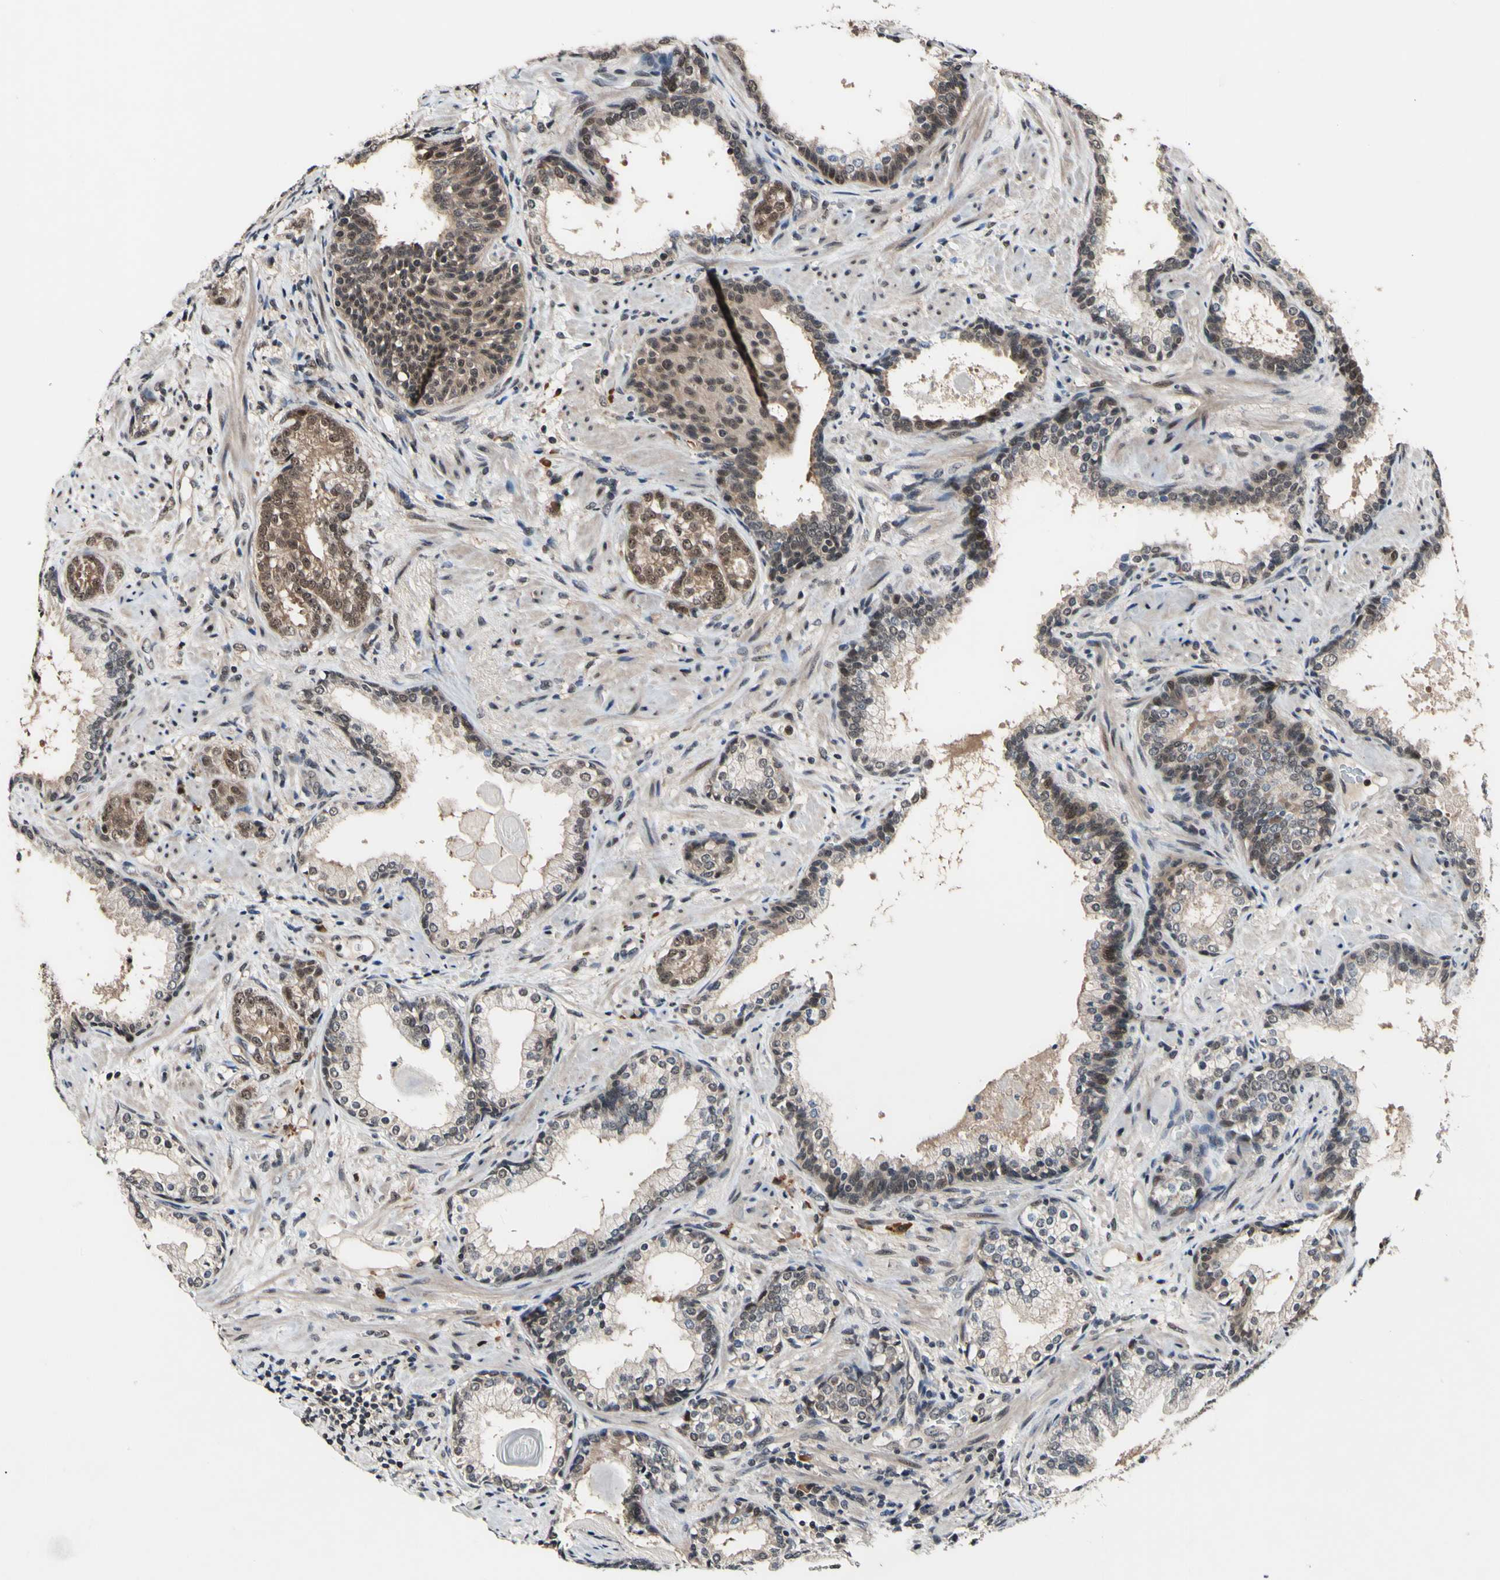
{"staining": {"intensity": "weak", "quantity": ">75%", "location": "cytoplasmic/membranous,nuclear"}, "tissue": "prostate cancer", "cell_type": "Tumor cells", "image_type": "cancer", "snomed": [{"axis": "morphology", "description": "Adenocarcinoma, High grade"}, {"axis": "topography", "description": "Prostate"}], "caption": "Adenocarcinoma (high-grade) (prostate) stained with a protein marker exhibits weak staining in tumor cells.", "gene": "PSMD10", "patient": {"sex": "male", "age": 61}}